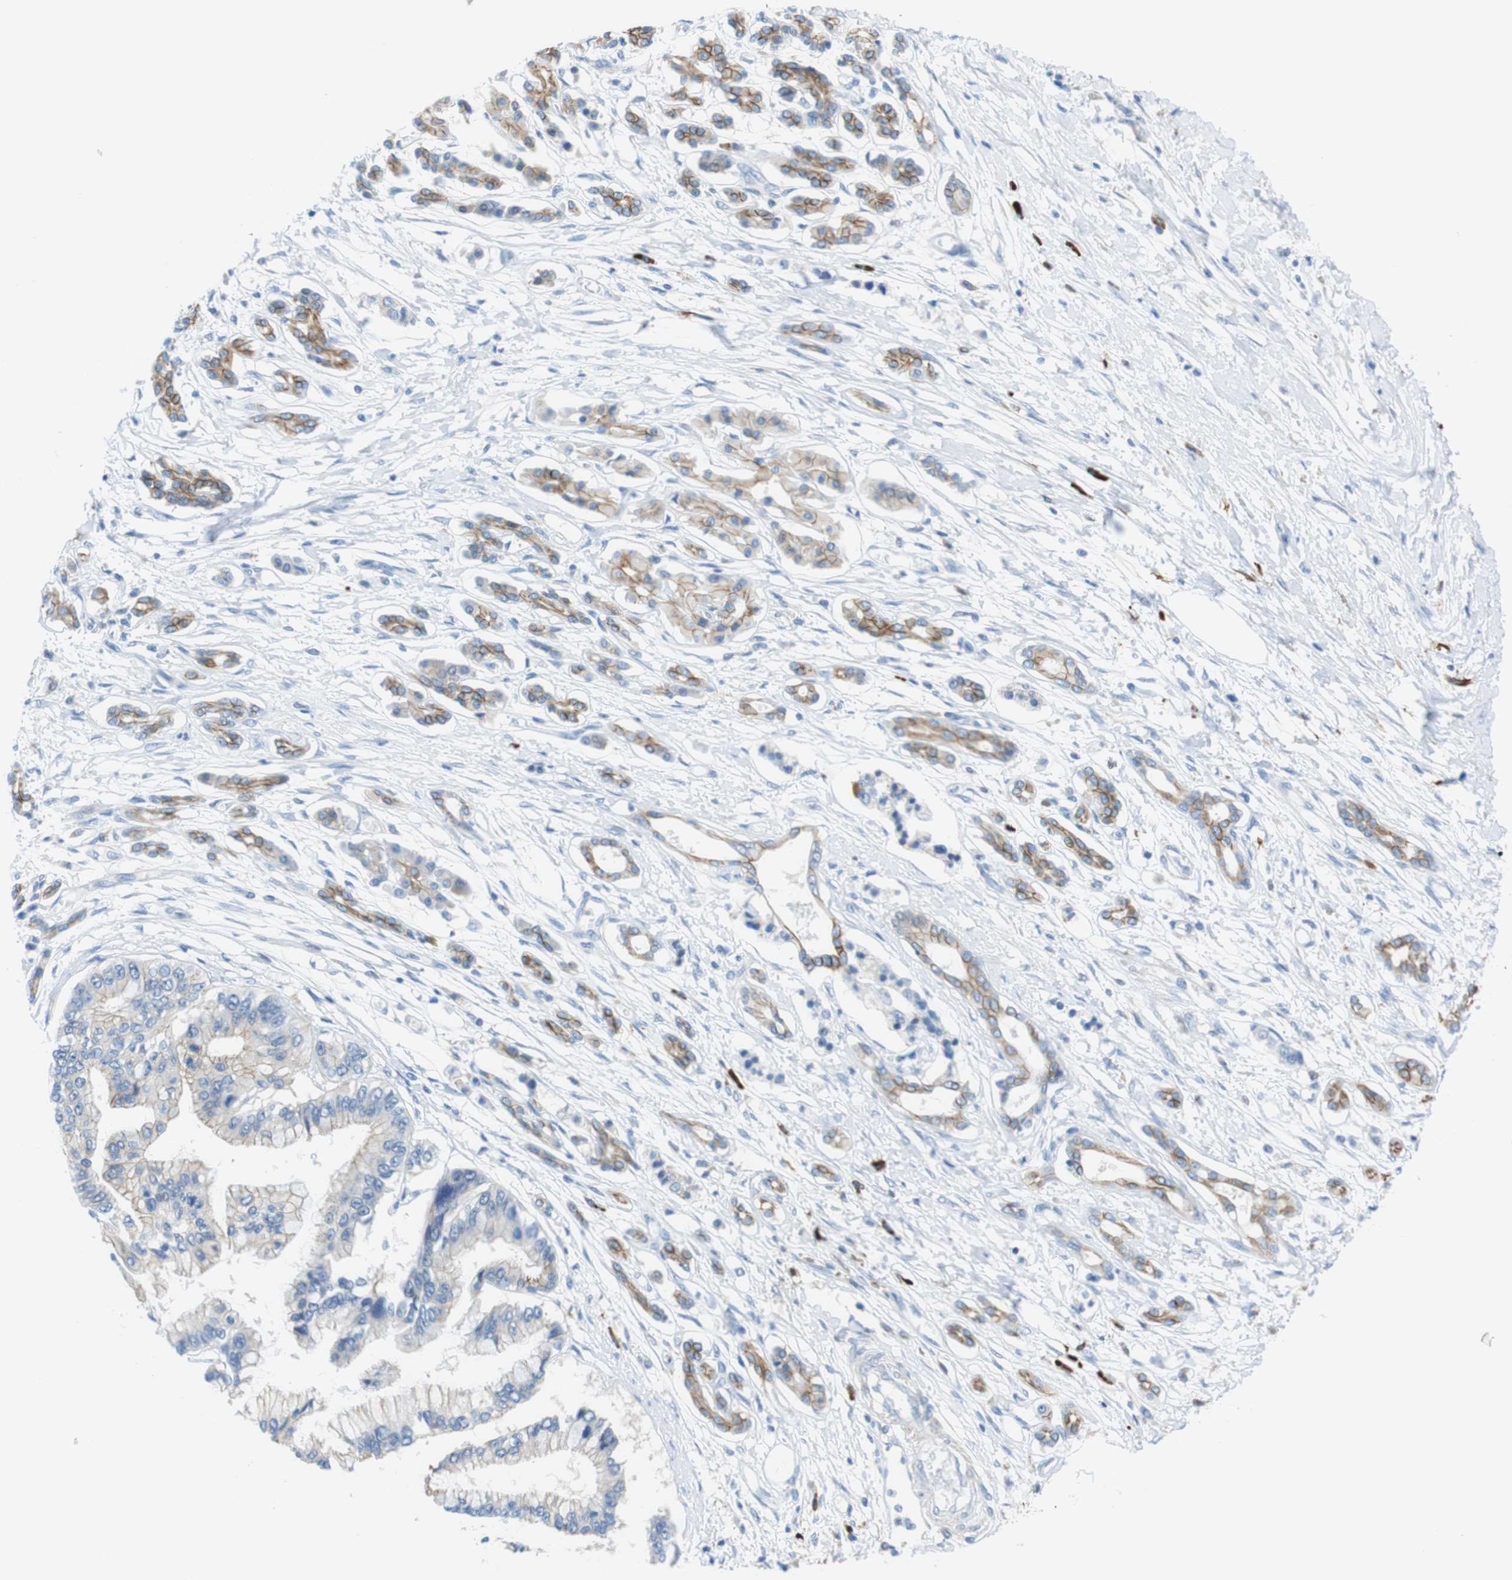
{"staining": {"intensity": "moderate", "quantity": "25%-75%", "location": "cytoplasmic/membranous"}, "tissue": "pancreatic cancer", "cell_type": "Tumor cells", "image_type": "cancer", "snomed": [{"axis": "morphology", "description": "Adenocarcinoma, NOS"}, {"axis": "topography", "description": "Pancreas"}], "caption": "Protein staining reveals moderate cytoplasmic/membranous positivity in about 25%-75% of tumor cells in pancreatic cancer.", "gene": "CLMN", "patient": {"sex": "male", "age": 56}}